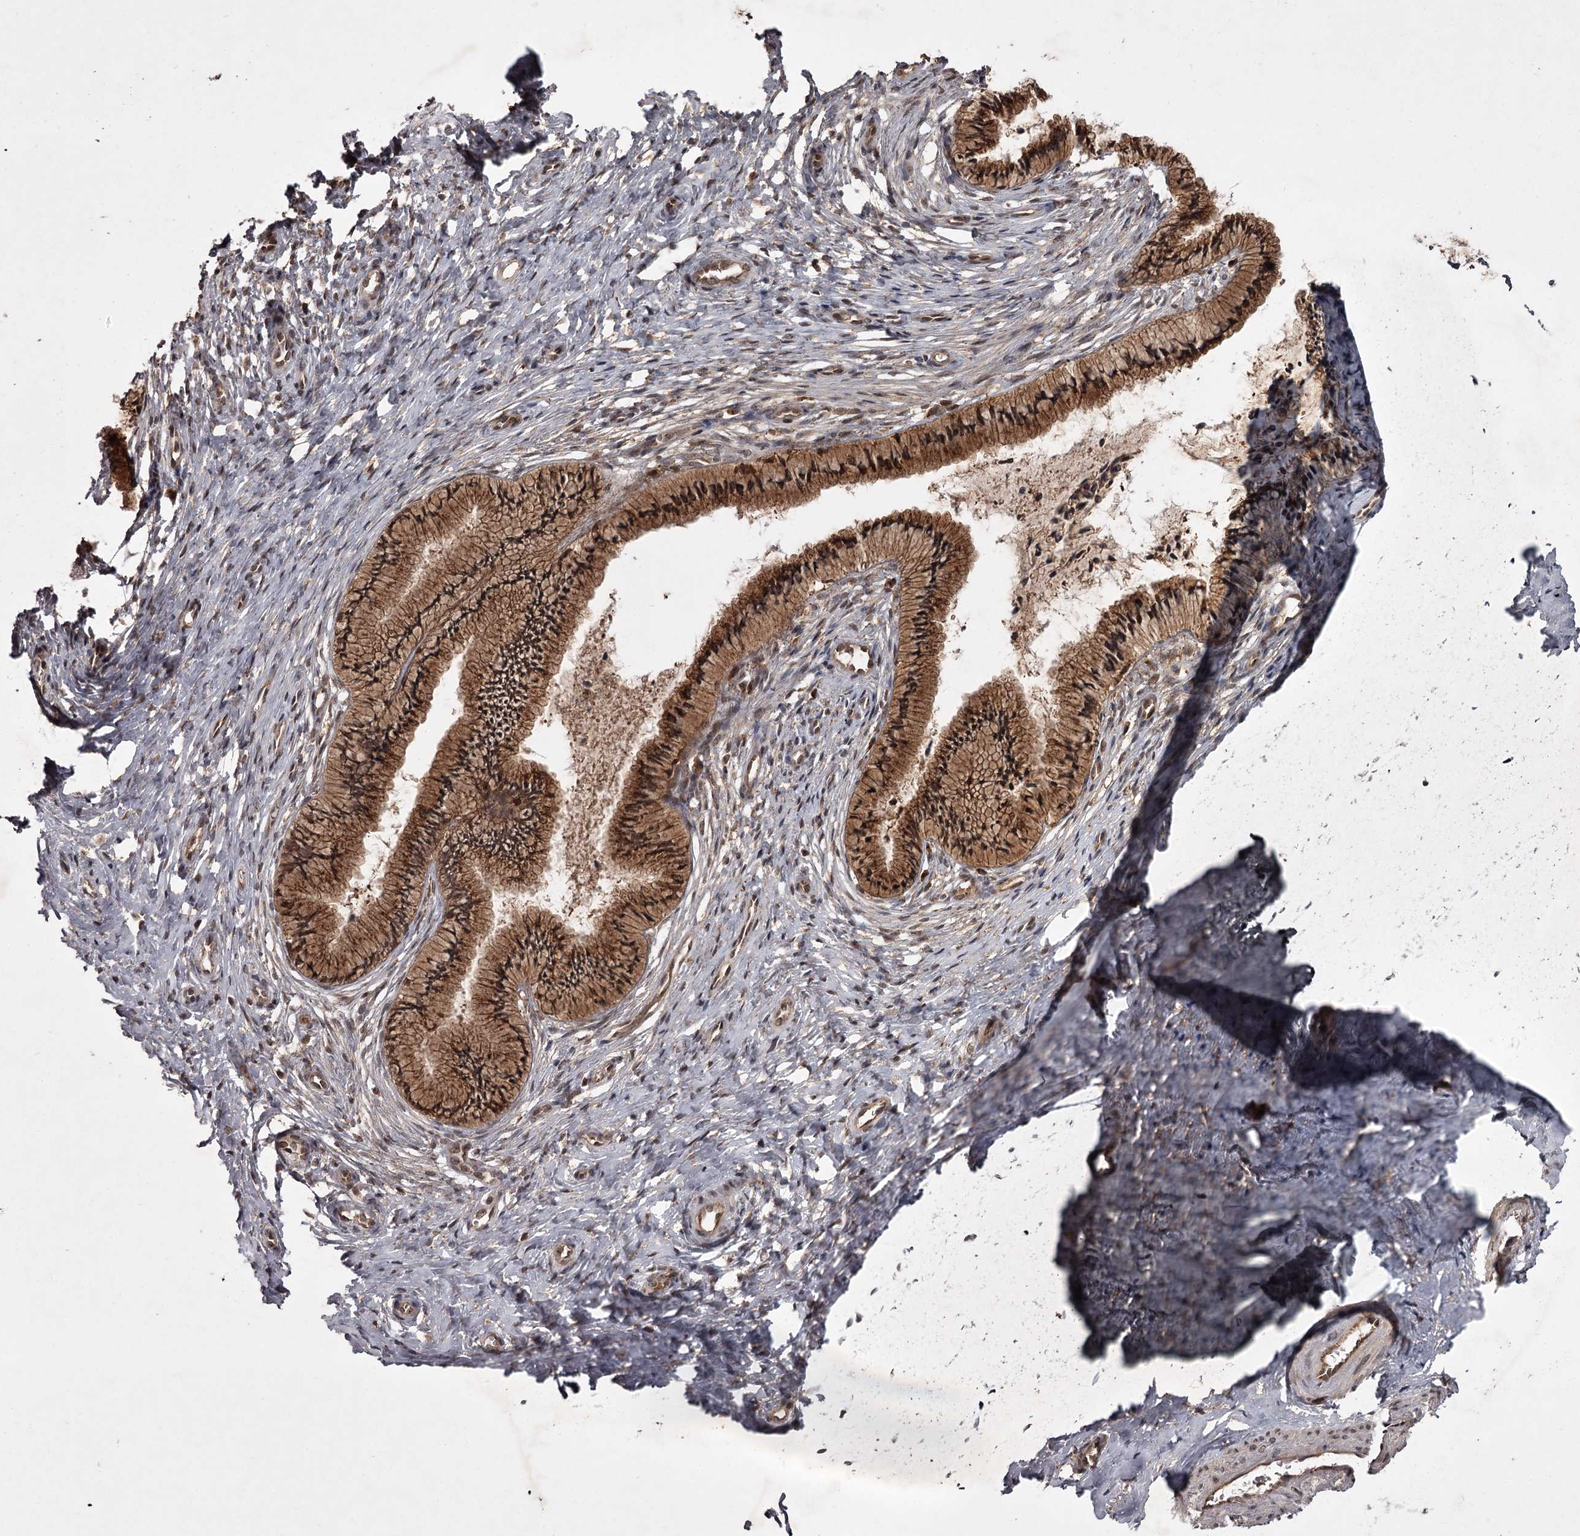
{"staining": {"intensity": "moderate", "quantity": ">75%", "location": "cytoplasmic/membranous"}, "tissue": "cervix", "cell_type": "Glandular cells", "image_type": "normal", "snomed": [{"axis": "morphology", "description": "Normal tissue, NOS"}, {"axis": "topography", "description": "Cervix"}], "caption": "Protein staining of benign cervix reveals moderate cytoplasmic/membranous expression in about >75% of glandular cells.", "gene": "TBC1D23", "patient": {"sex": "female", "age": 36}}